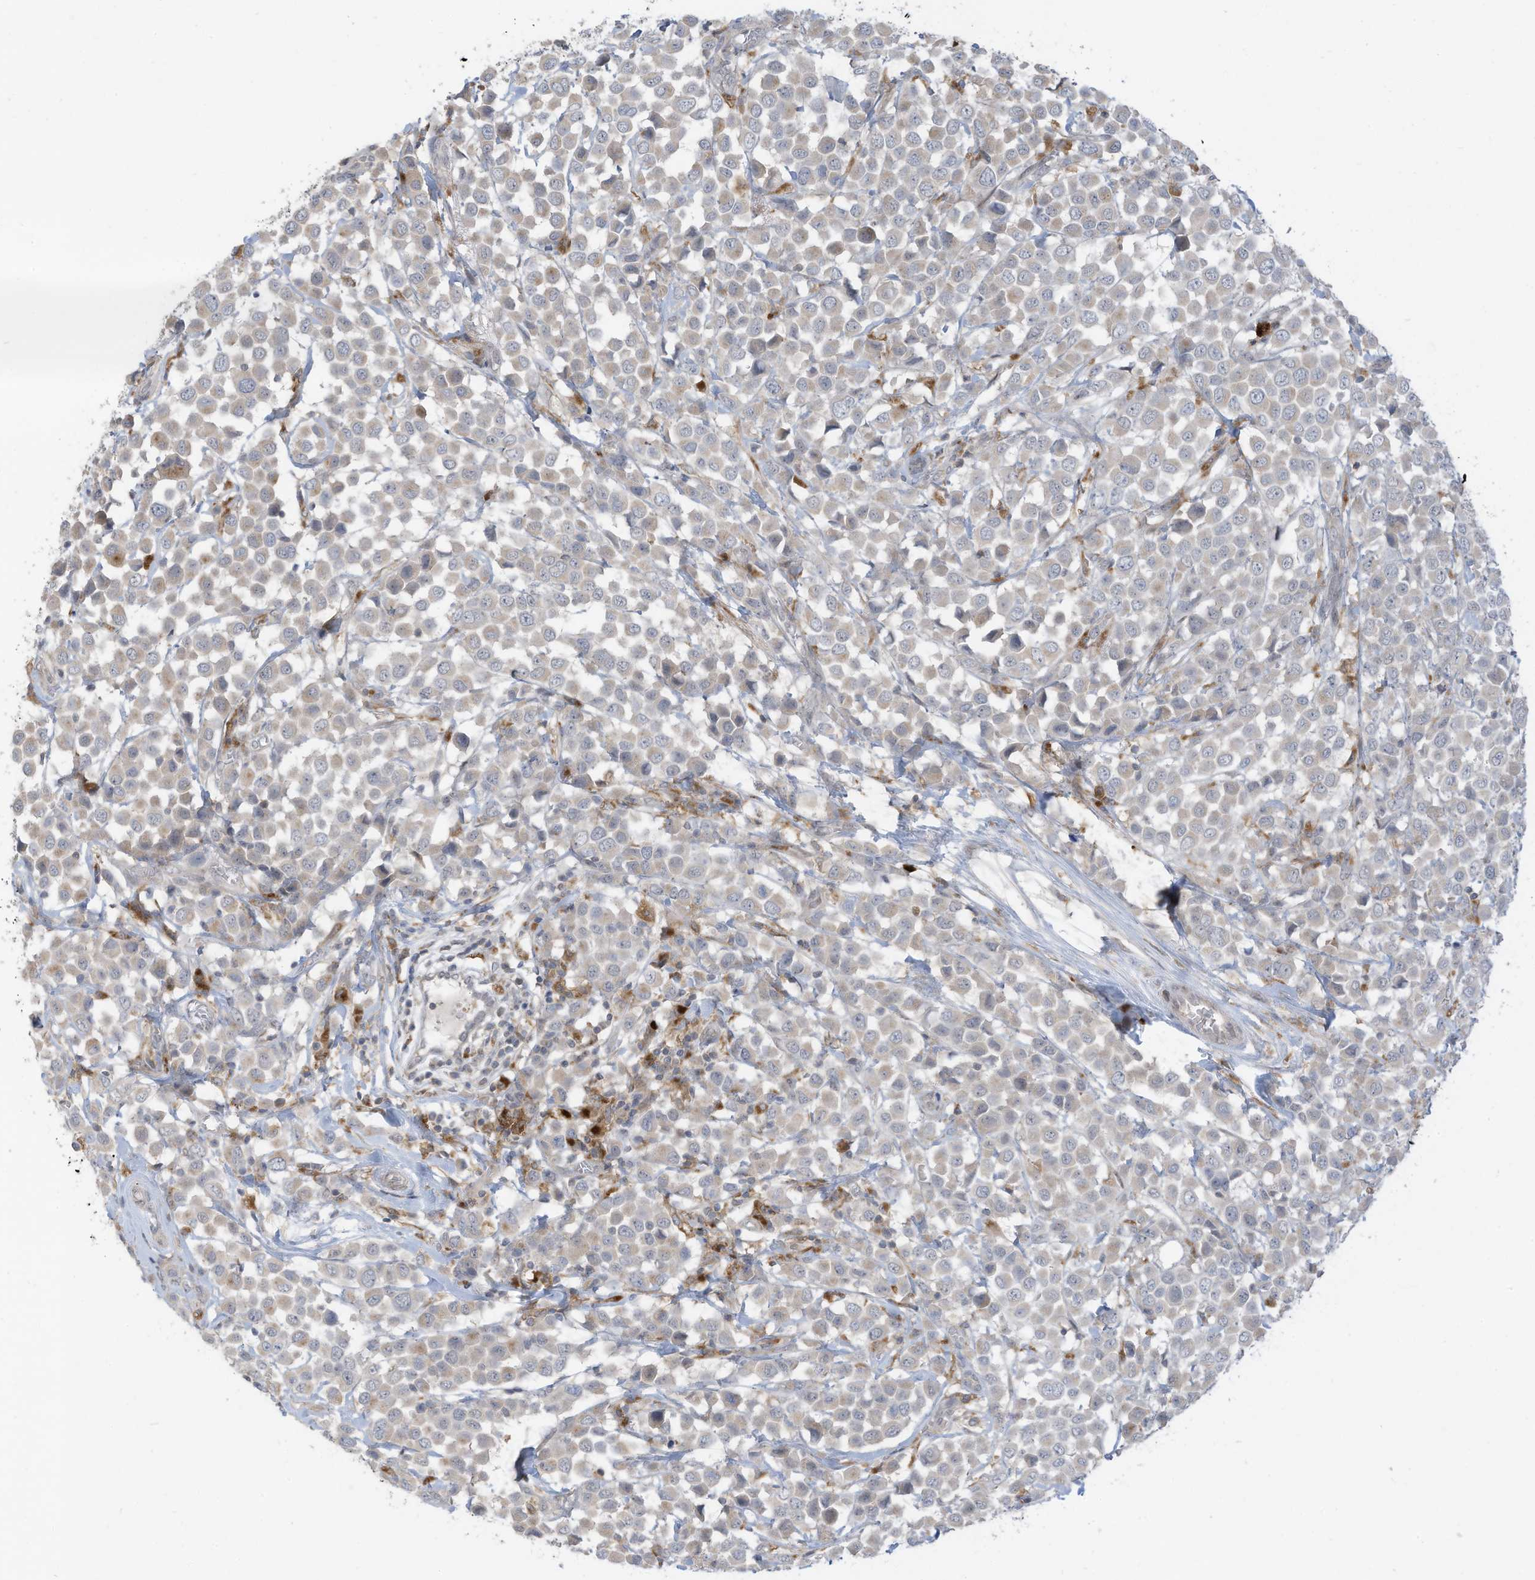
{"staining": {"intensity": "weak", "quantity": "25%-75%", "location": "cytoplasmic/membranous"}, "tissue": "breast cancer", "cell_type": "Tumor cells", "image_type": "cancer", "snomed": [{"axis": "morphology", "description": "Duct carcinoma"}, {"axis": "topography", "description": "Breast"}], "caption": "Brown immunohistochemical staining in breast intraductal carcinoma demonstrates weak cytoplasmic/membranous positivity in about 25%-75% of tumor cells.", "gene": "DZIP3", "patient": {"sex": "female", "age": 61}}